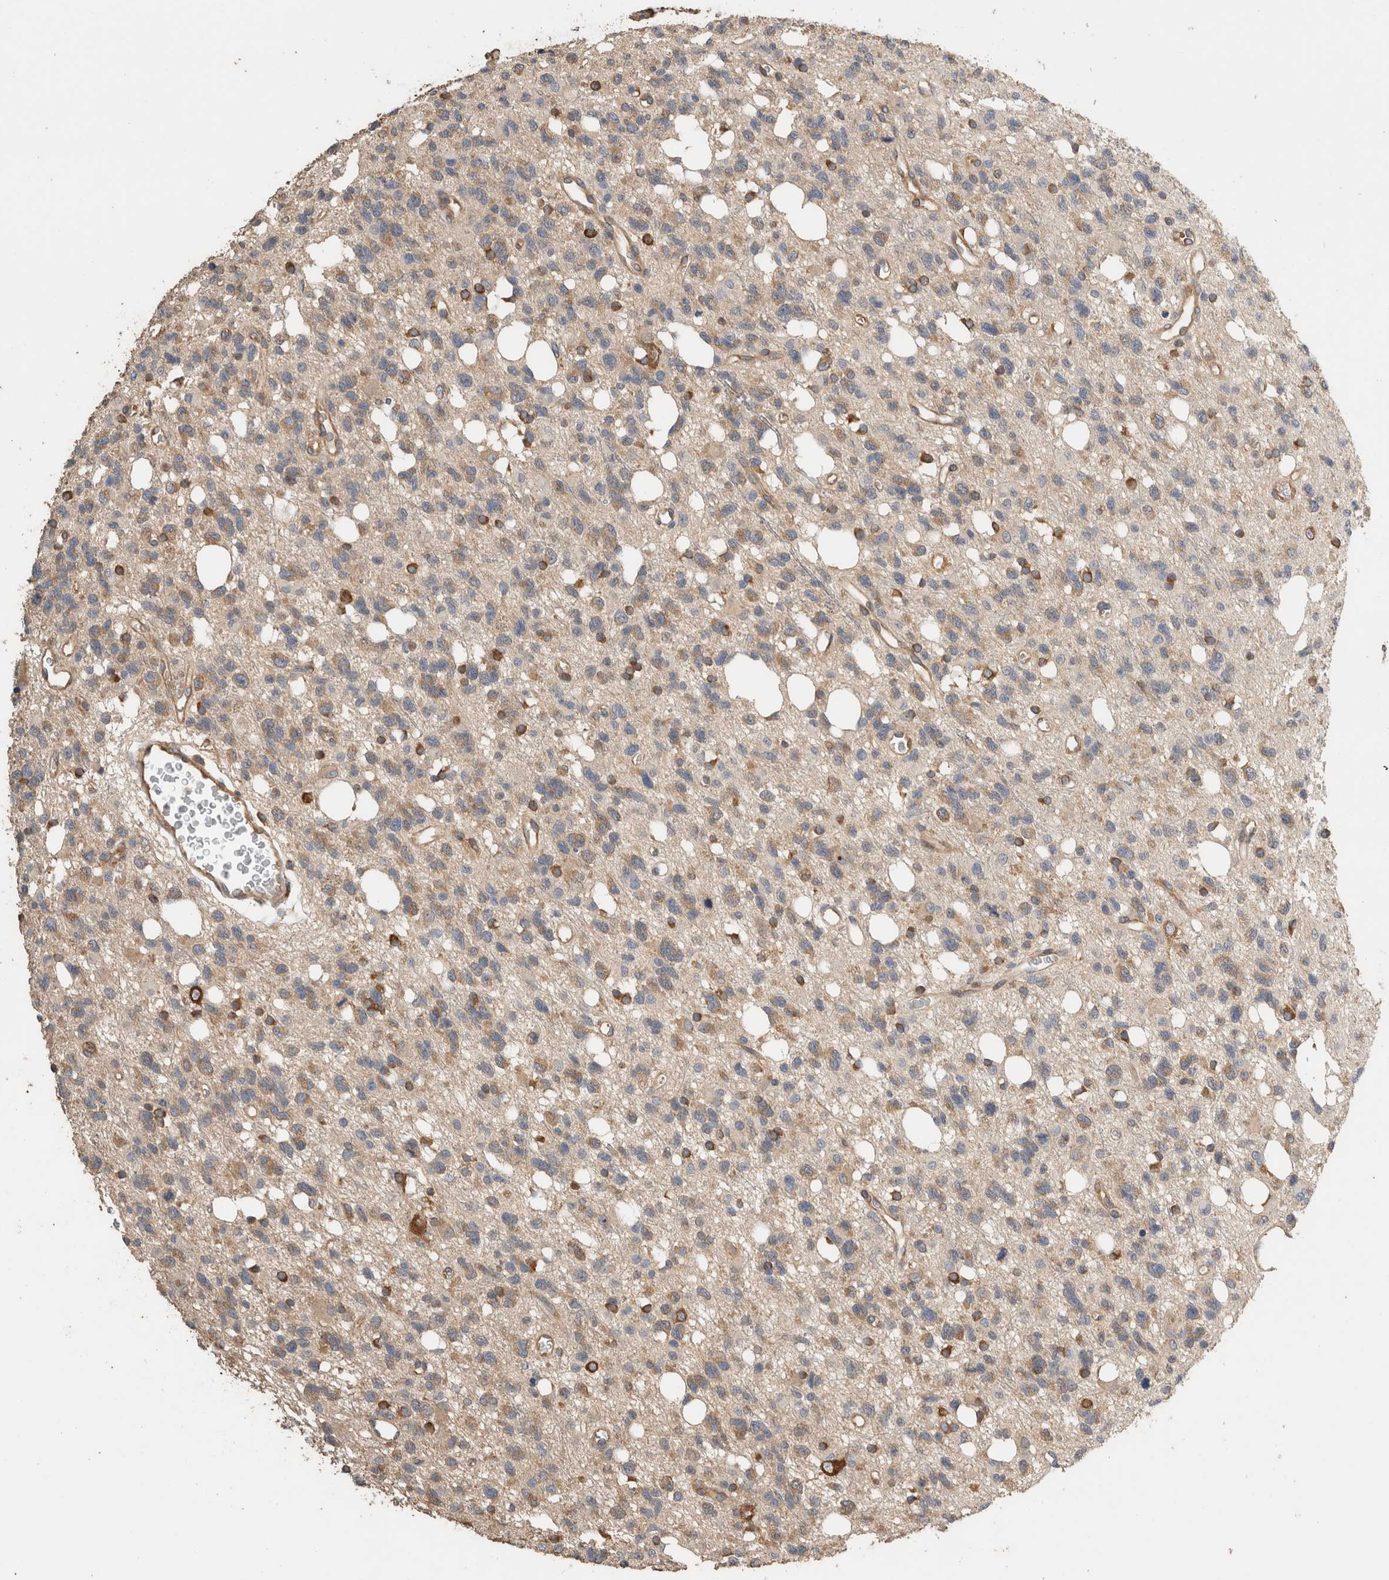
{"staining": {"intensity": "moderate", "quantity": ">75%", "location": "cytoplasmic/membranous"}, "tissue": "glioma", "cell_type": "Tumor cells", "image_type": "cancer", "snomed": [{"axis": "morphology", "description": "Glioma, malignant, High grade"}, {"axis": "topography", "description": "Brain"}], "caption": "Brown immunohistochemical staining in malignant glioma (high-grade) reveals moderate cytoplasmic/membranous positivity in about >75% of tumor cells. Using DAB (brown) and hematoxylin (blue) stains, captured at high magnification using brightfield microscopy.", "gene": "EIF4G3", "patient": {"sex": "female", "age": 62}}